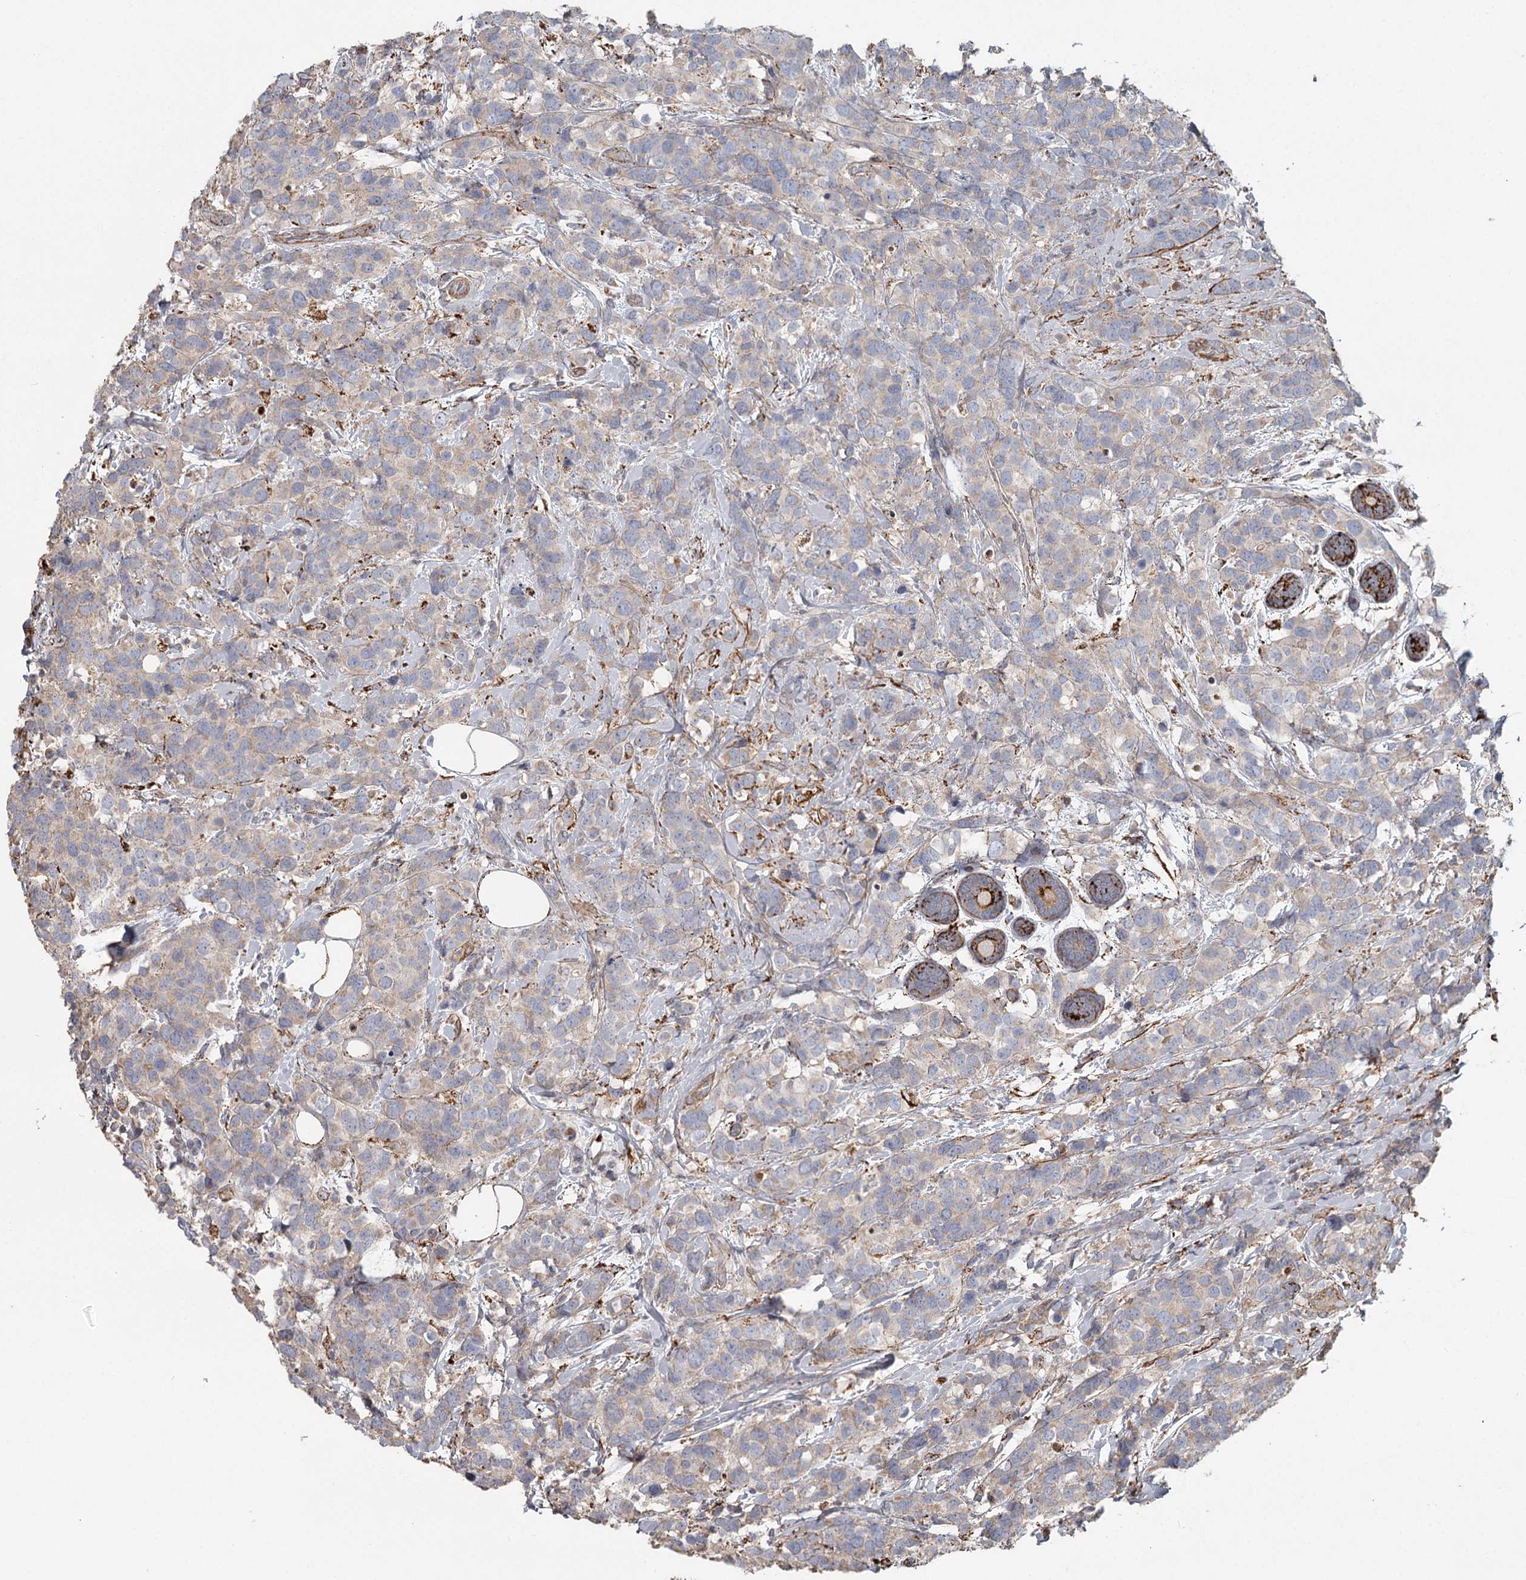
{"staining": {"intensity": "weak", "quantity": "25%-75%", "location": "cytoplasmic/membranous"}, "tissue": "breast cancer", "cell_type": "Tumor cells", "image_type": "cancer", "snomed": [{"axis": "morphology", "description": "Lobular carcinoma"}, {"axis": "topography", "description": "Breast"}], "caption": "This is an image of immunohistochemistry (IHC) staining of breast lobular carcinoma, which shows weak expression in the cytoplasmic/membranous of tumor cells.", "gene": "DHRS9", "patient": {"sex": "female", "age": 59}}